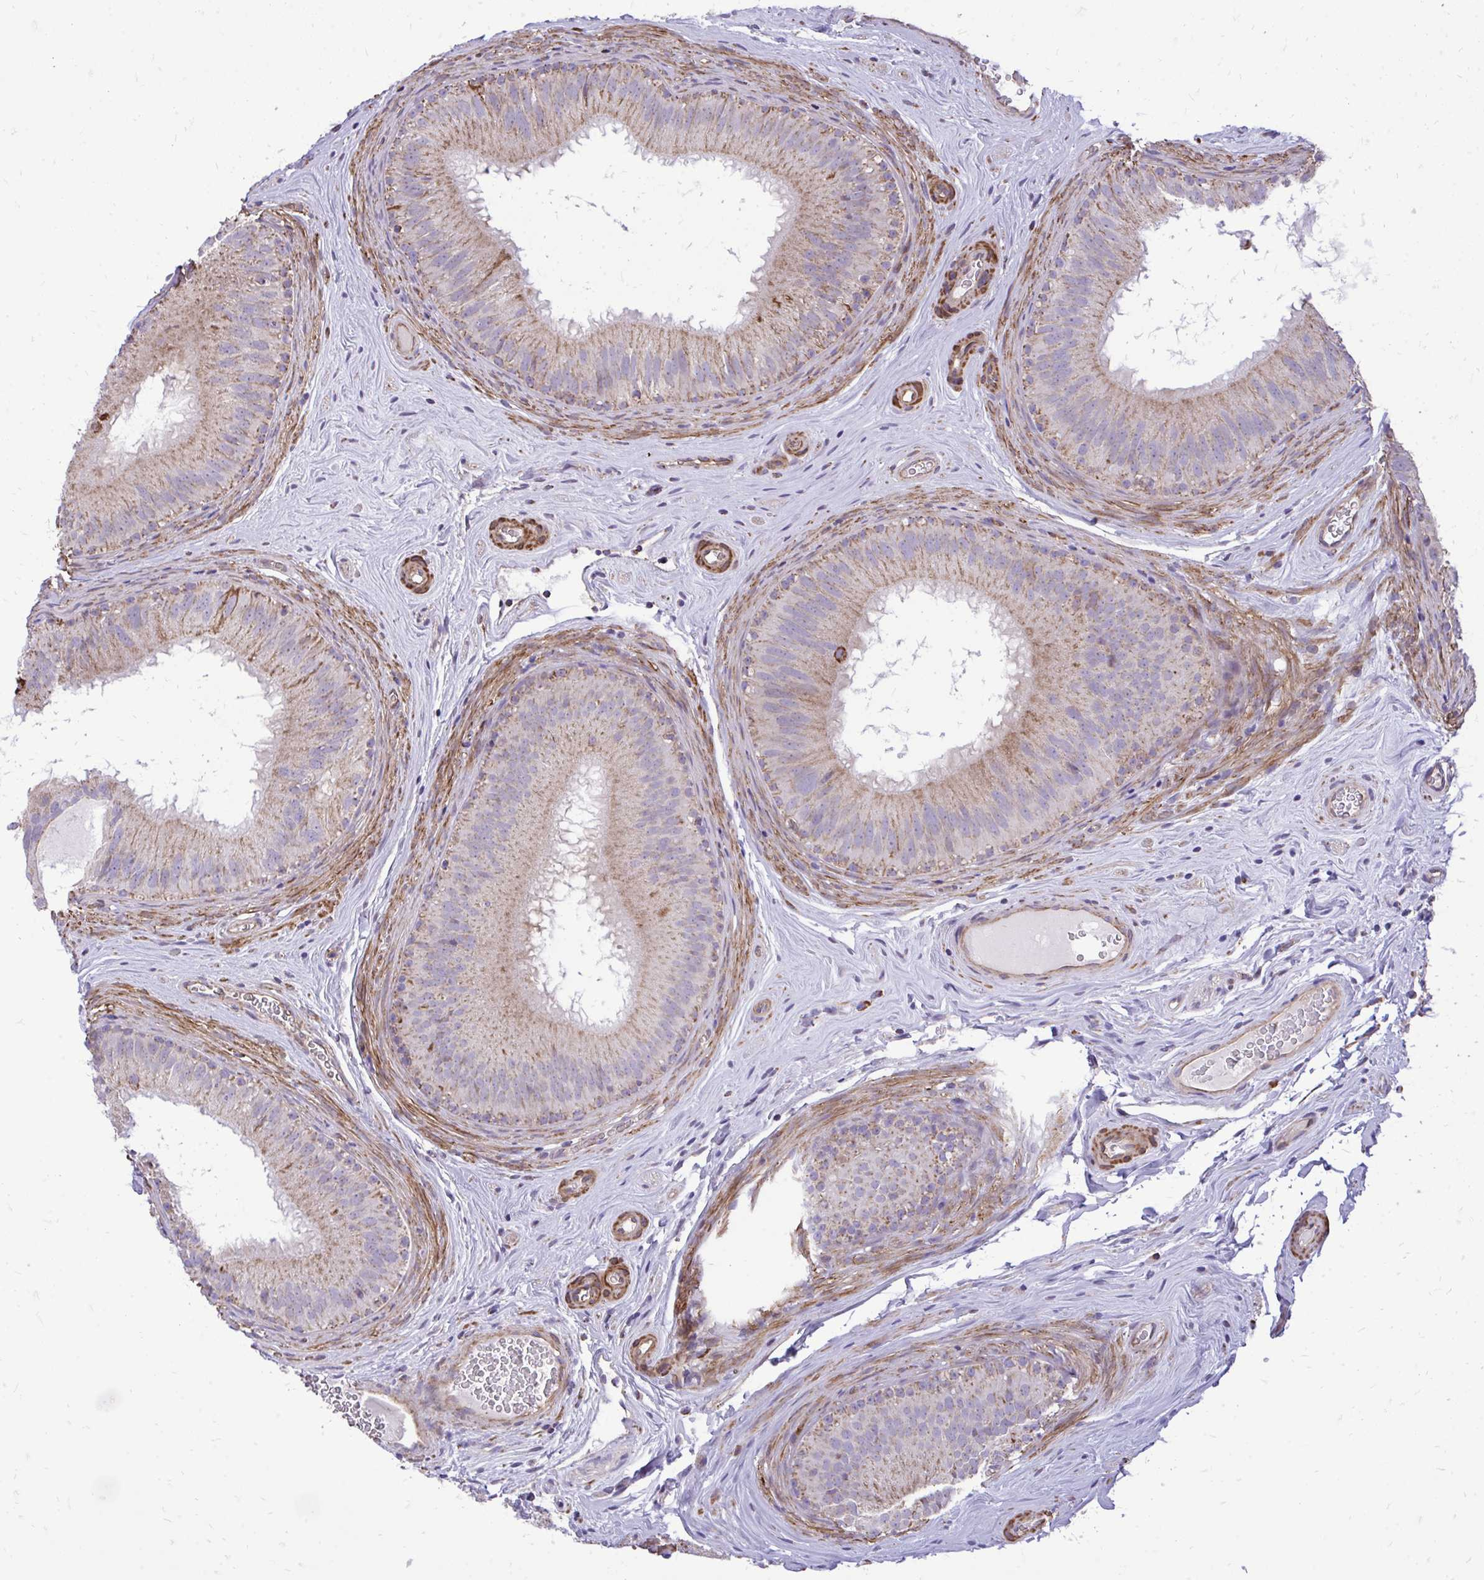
{"staining": {"intensity": "moderate", "quantity": ">75%", "location": "cytoplasmic/membranous"}, "tissue": "epididymis", "cell_type": "Glandular cells", "image_type": "normal", "snomed": [{"axis": "morphology", "description": "Normal tissue, NOS"}, {"axis": "topography", "description": "Epididymis"}], "caption": "This histopathology image displays immunohistochemistry (IHC) staining of unremarkable human epididymis, with medium moderate cytoplasmic/membranous positivity in approximately >75% of glandular cells.", "gene": "UBE2C", "patient": {"sex": "male", "age": 44}}